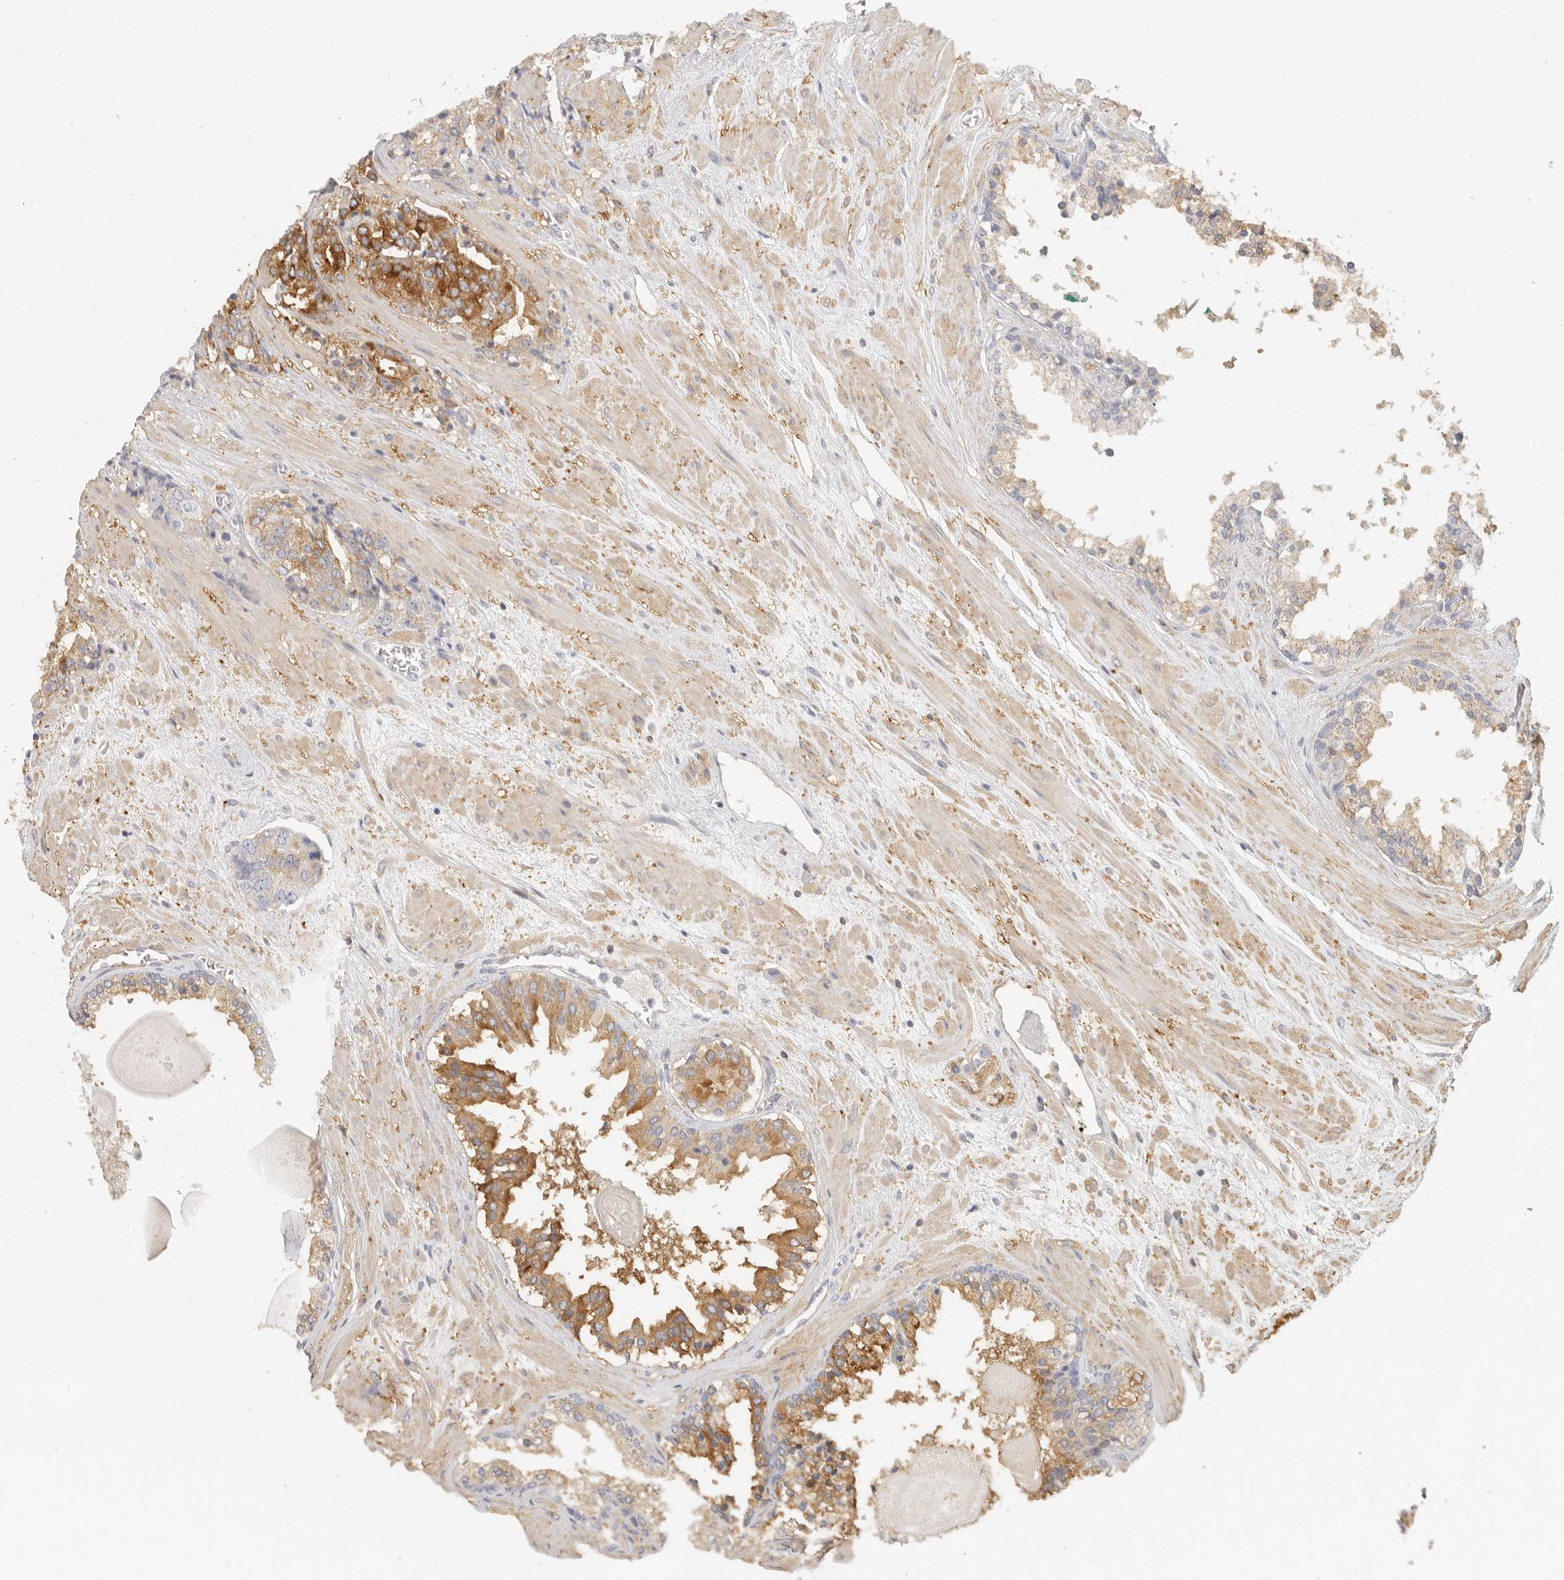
{"staining": {"intensity": "moderate", "quantity": ">75%", "location": "cytoplasmic/membranous"}, "tissue": "prostate cancer", "cell_type": "Tumor cells", "image_type": "cancer", "snomed": [{"axis": "morphology", "description": "Adenocarcinoma, High grade"}, {"axis": "topography", "description": "Prostate"}], "caption": "A brown stain labels moderate cytoplasmic/membranous expression of a protein in prostate adenocarcinoma (high-grade) tumor cells.", "gene": "NIBAN1", "patient": {"sex": "male", "age": 71}}